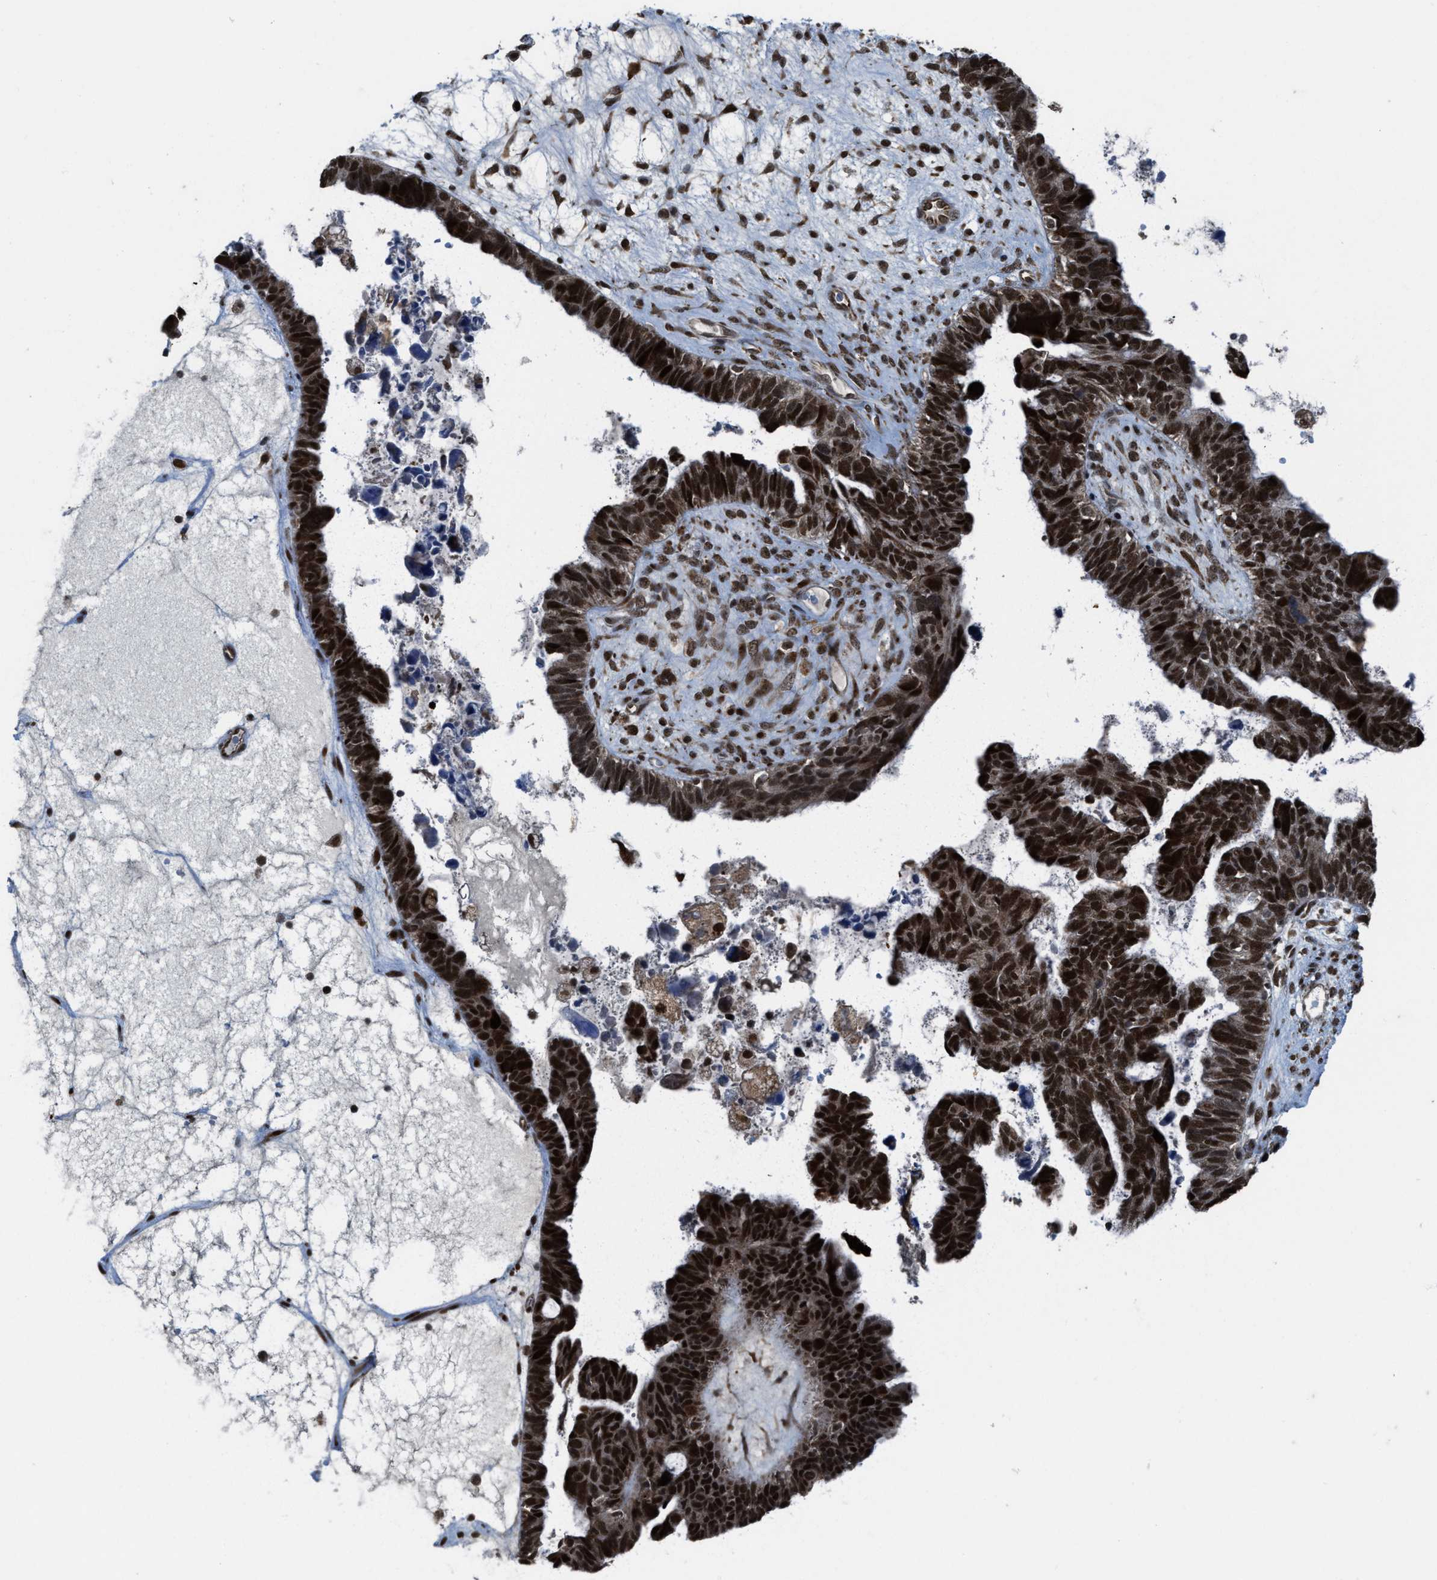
{"staining": {"intensity": "strong", "quantity": ">75%", "location": "nuclear"}, "tissue": "ovarian cancer", "cell_type": "Tumor cells", "image_type": "cancer", "snomed": [{"axis": "morphology", "description": "Cystadenocarcinoma, serous, NOS"}, {"axis": "topography", "description": "Ovary"}], "caption": "Approximately >75% of tumor cells in human ovarian serous cystadenocarcinoma reveal strong nuclear protein positivity as visualized by brown immunohistochemical staining.", "gene": "ZNF250", "patient": {"sex": "female", "age": 79}}